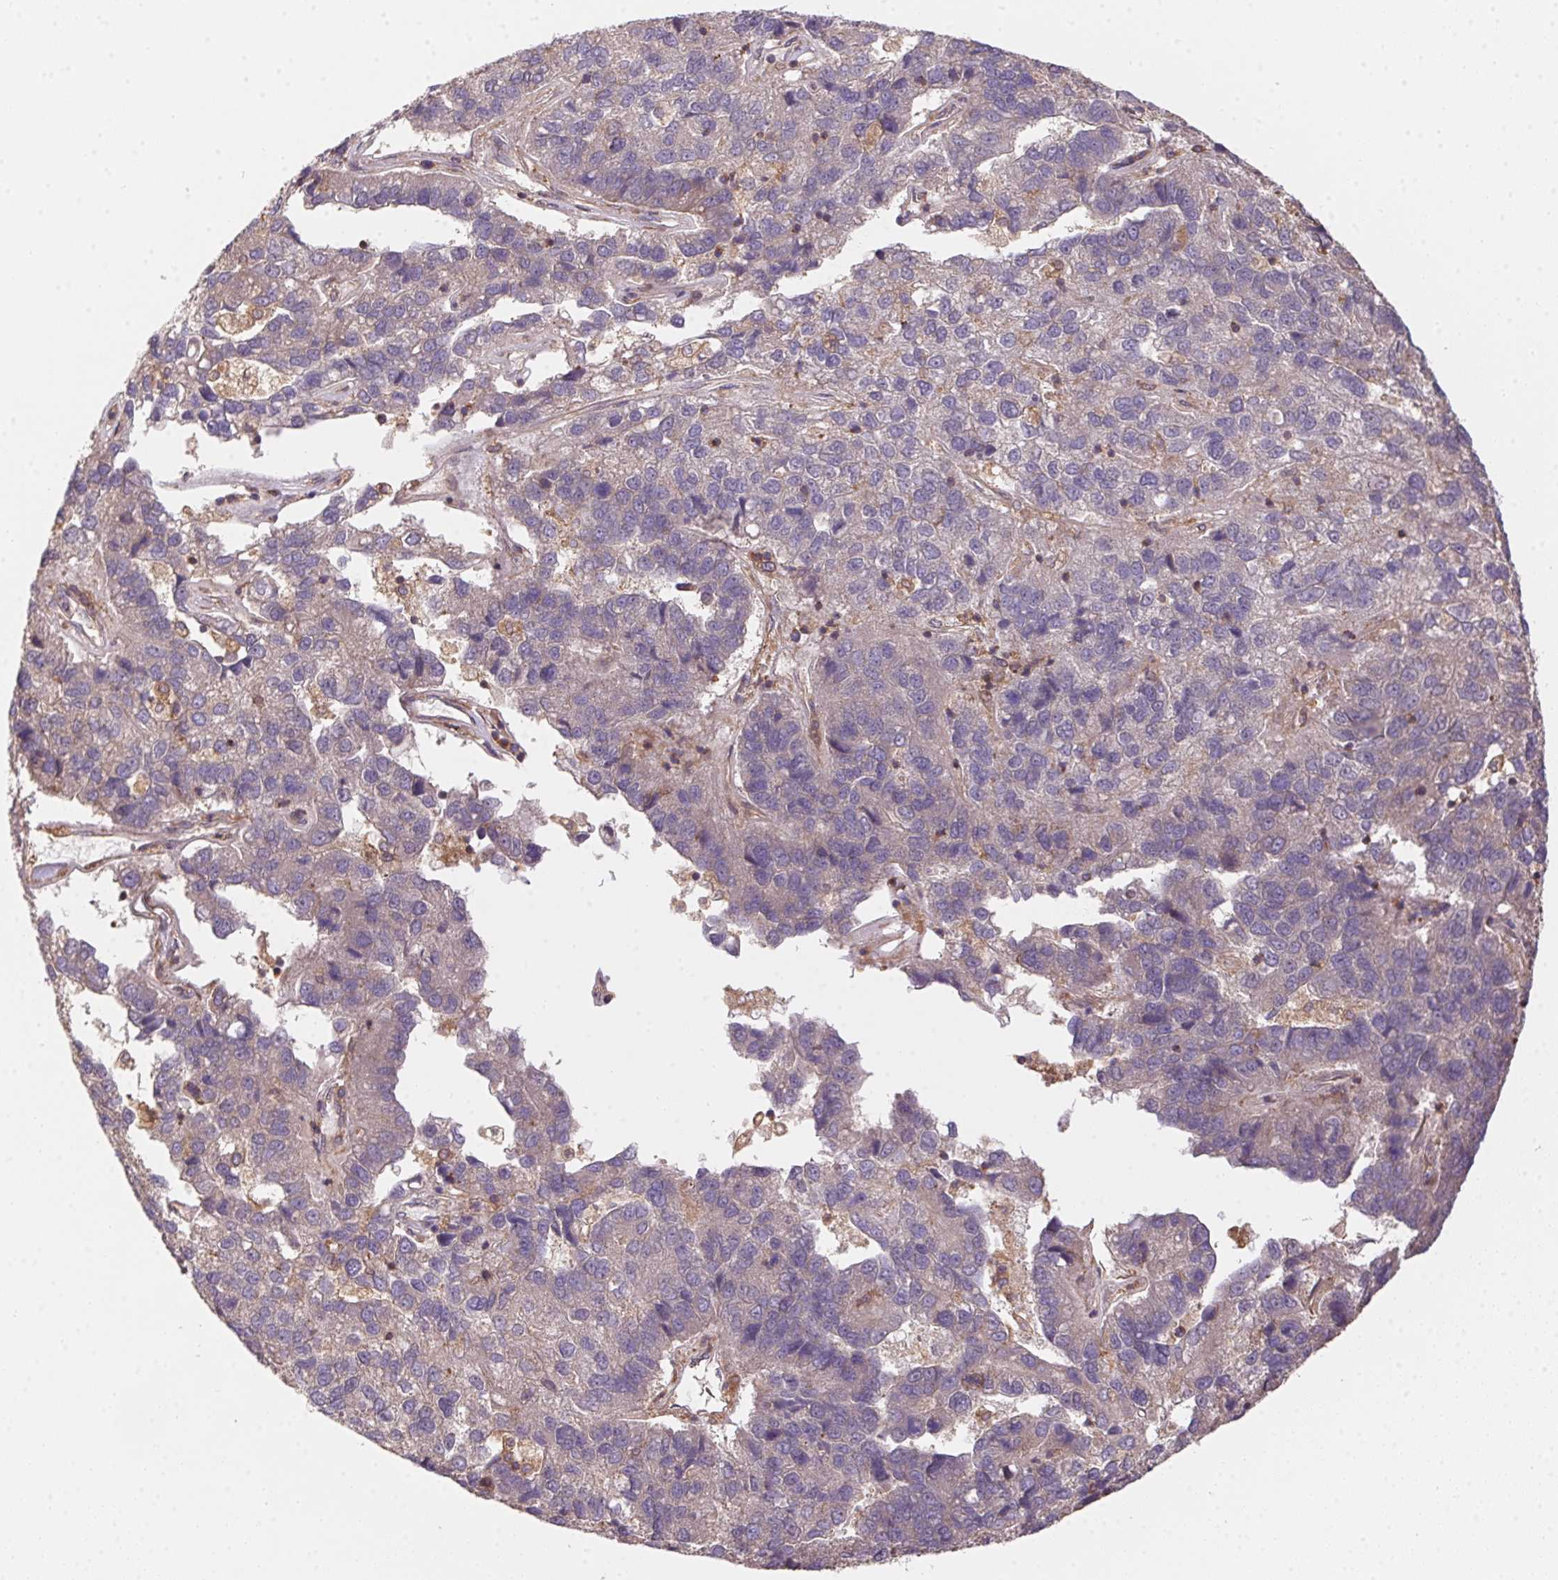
{"staining": {"intensity": "negative", "quantity": "none", "location": "none"}, "tissue": "pancreatic cancer", "cell_type": "Tumor cells", "image_type": "cancer", "snomed": [{"axis": "morphology", "description": "Adenocarcinoma, NOS"}, {"axis": "topography", "description": "Pancreas"}], "caption": "Immunohistochemistry image of pancreatic cancer (adenocarcinoma) stained for a protein (brown), which reveals no expression in tumor cells.", "gene": "MEX3D", "patient": {"sex": "female", "age": 61}}